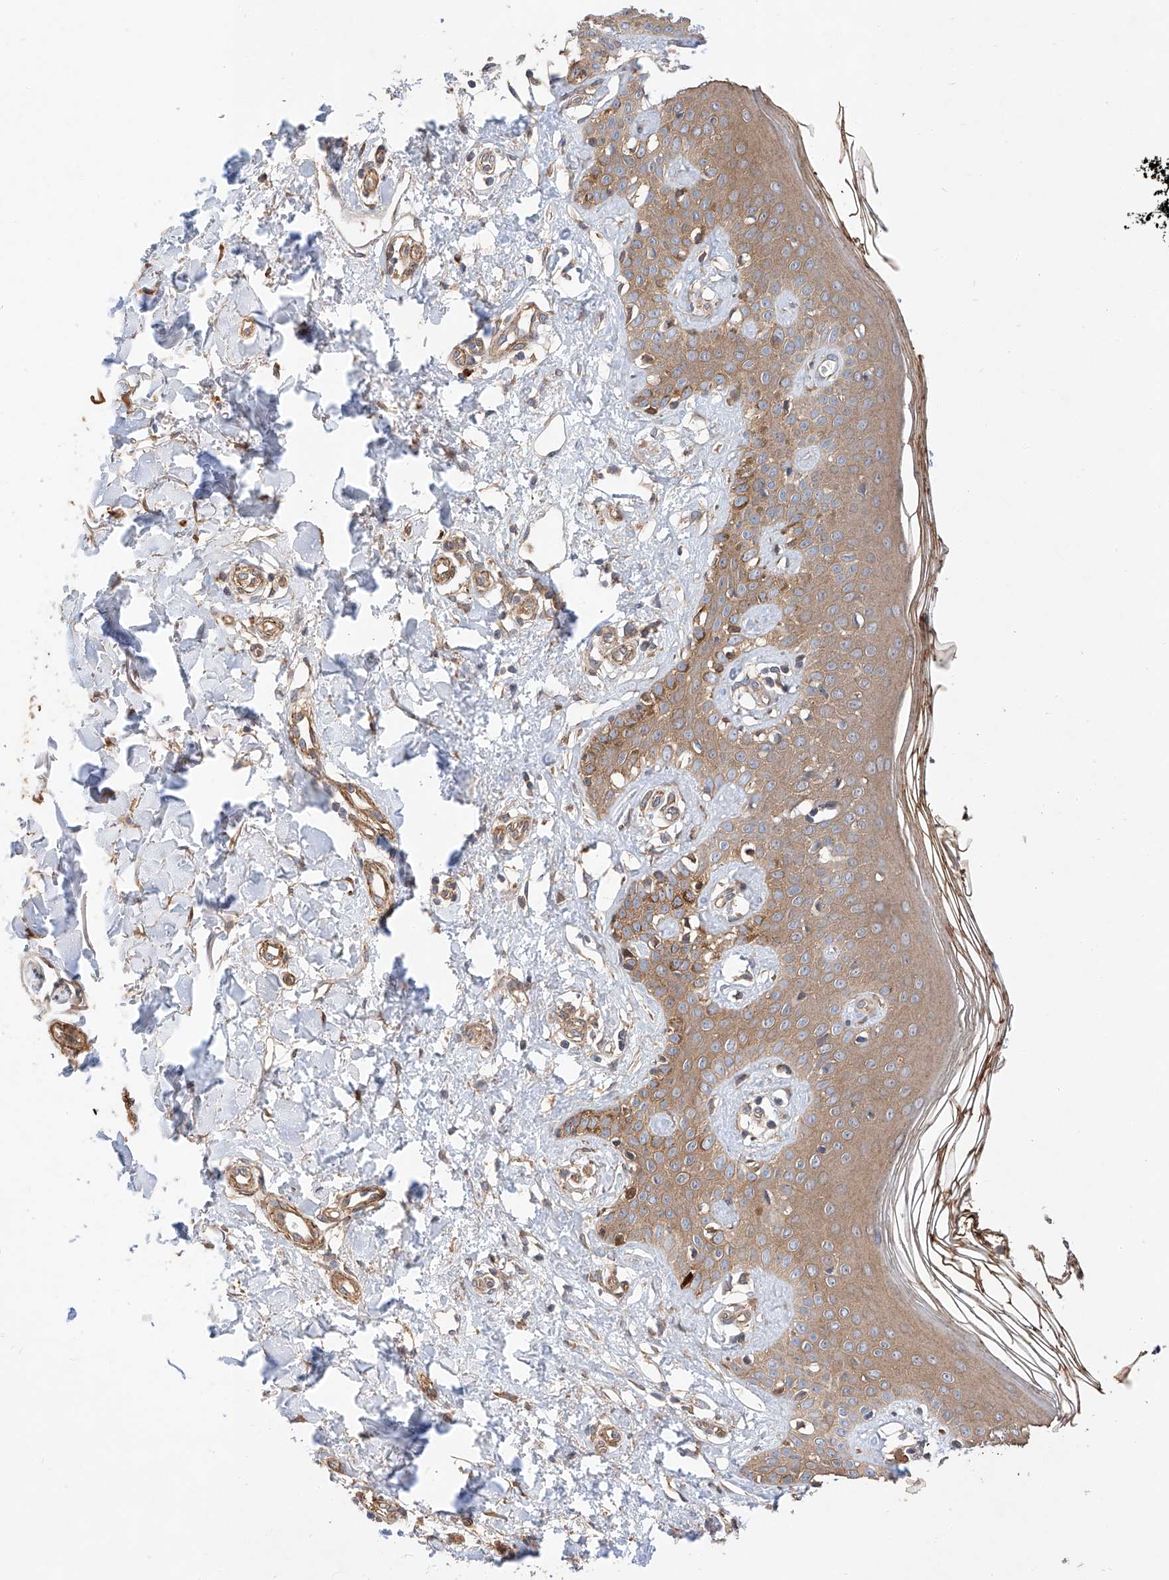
{"staining": {"intensity": "moderate", "quantity": ">75%", "location": "cytoplasmic/membranous"}, "tissue": "skin", "cell_type": "Fibroblasts", "image_type": "normal", "snomed": [{"axis": "morphology", "description": "Normal tissue, NOS"}, {"axis": "topography", "description": "Skin"}], "caption": "High-magnification brightfield microscopy of benign skin stained with DAB (brown) and counterstained with hematoxylin (blue). fibroblasts exhibit moderate cytoplasmic/membranous staining is appreciated in about>75% of cells.", "gene": "RAB23", "patient": {"sex": "female", "age": 64}}